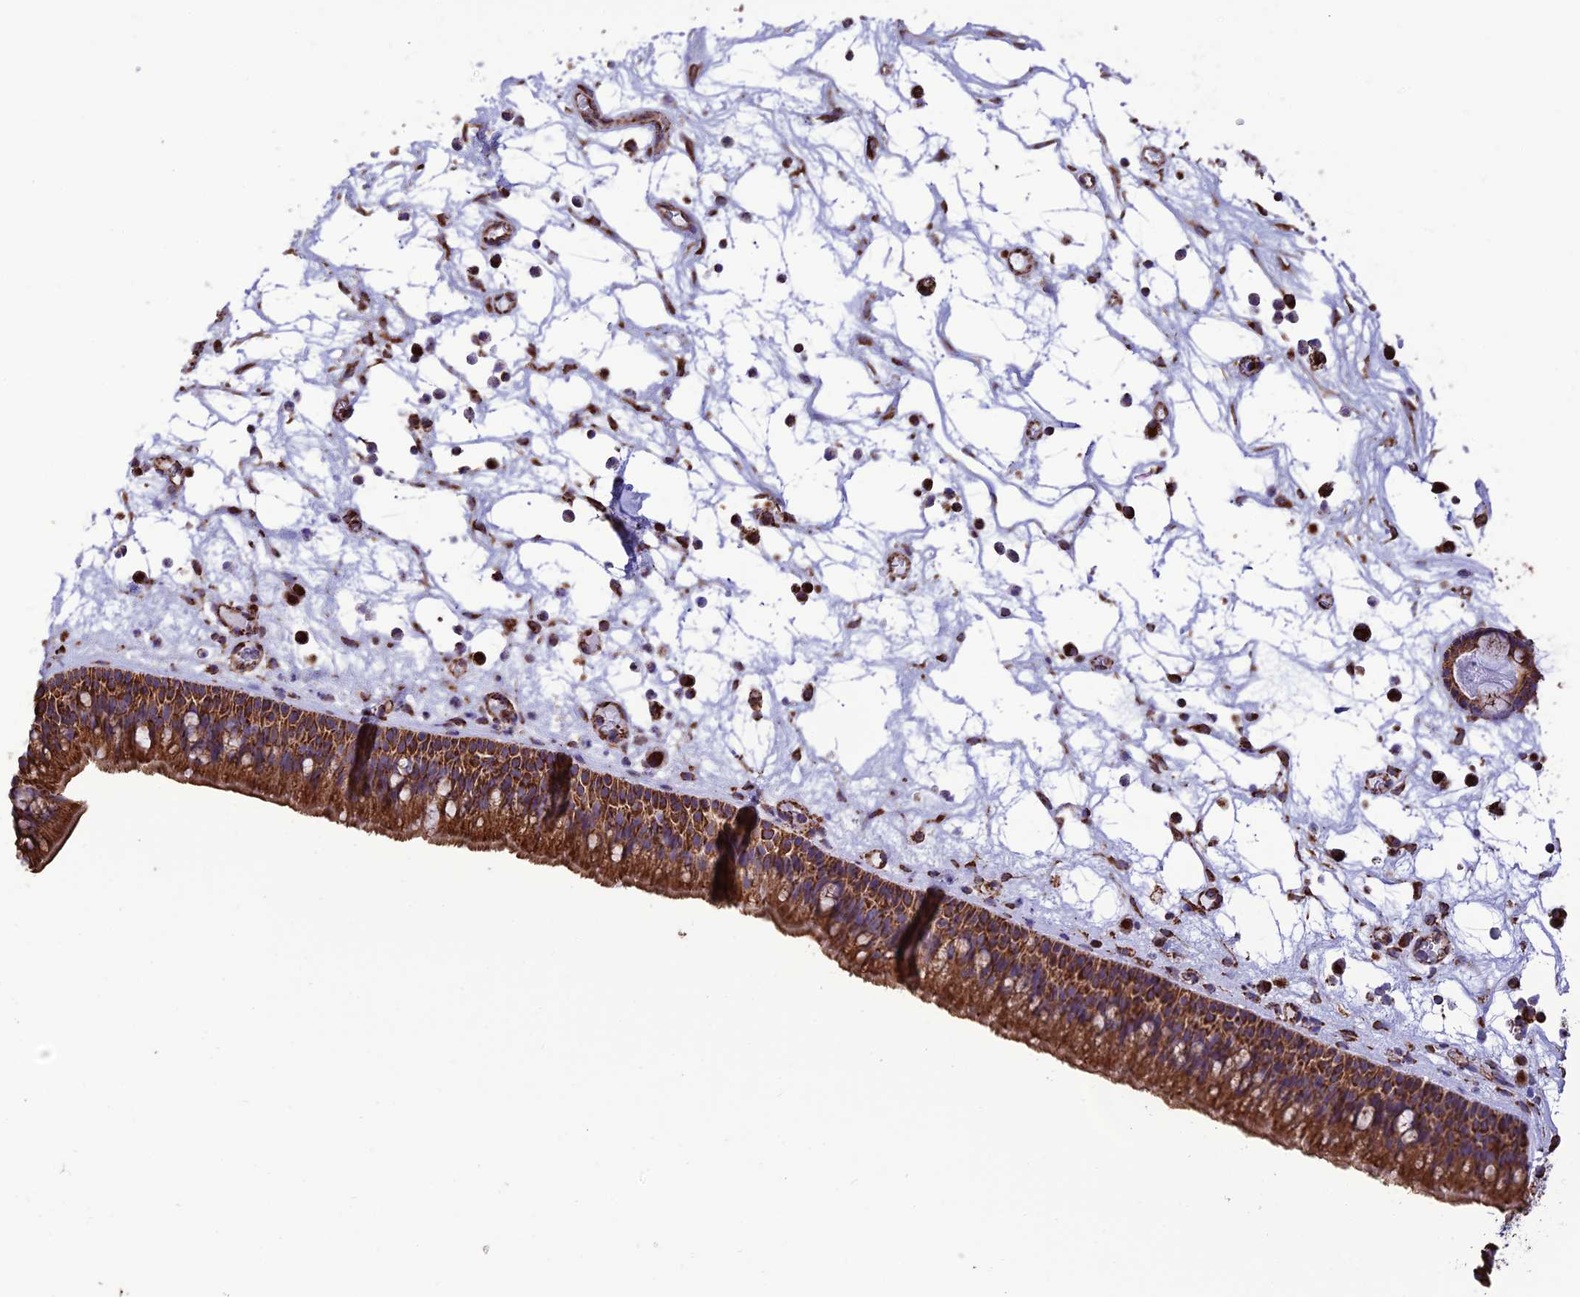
{"staining": {"intensity": "strong", "quantity": ">75%", "location": "cytoplasmic/membranous"}, "tissue": "nasopharynx", "cell_type": "Respiratory epithelial cells", "image_type": "normal", "snomed": [{"axis": "morphology", "description": "Normal tissue, NOS"}, {"axis": "morphology", "description": "Inflammation, NOS"}, {"axis": "morphology", "description": "Malignant melanoma, Metastatic site"}, {"axis": "topography", "description": "Nasopharynx"}], "caption": "Immunohistochemistry (IHC) (DAB (3,3'-diaminobenzidine)) staining of normal nasopharynx exhibits strong cytoplasmic/membranous protein staining in approximately >75% of respiratory epithelial cells.", "gene": "NDUFAF1", "patient": {"sex": "male", "age": 70}}